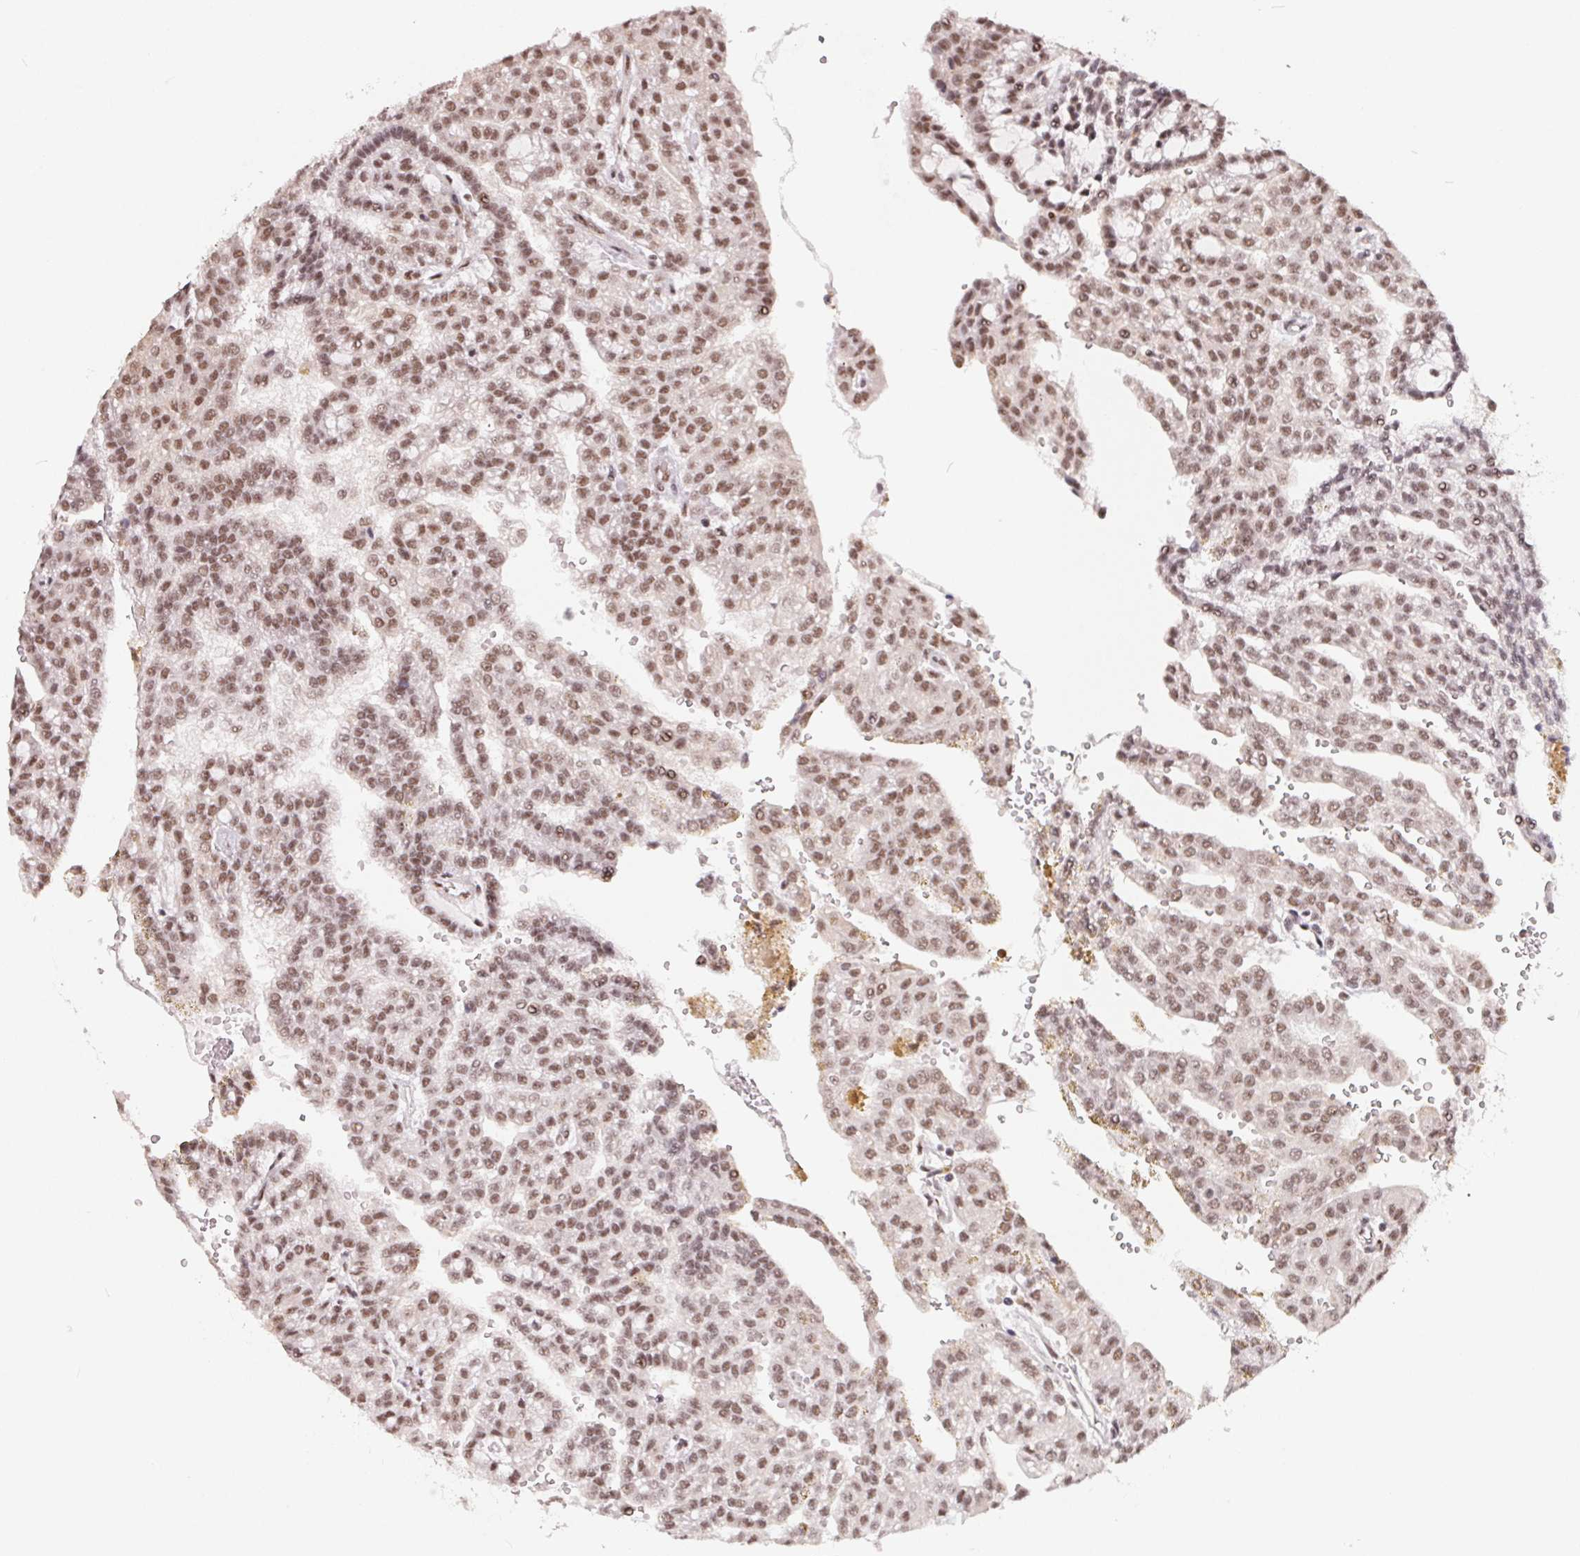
{"staining": {"intensity": "moderate", "quantity": ">75%", "location": "nuclear"}, "tissue": "renal cancer", "cell_type": "Tumor cells", "image_type": "cancer", "snomed": [{"axis": "morphology", "description": "Adenocarcinoma, NOS"}, {"axis": "topography", "description": "Kidney"}], "caption": "Protein staining shows moderate nuclear positivity in approximately >75% of tumor cells in adenocarcinoma (renal). (Stains: DAB (3,3'-diaminobenzidine) in brown, nuclei in blue, Microscopy: brightfield microscopy at high magnification).", "gene": "TCERG1", "patient": {"sex": "male", "age": 63}}